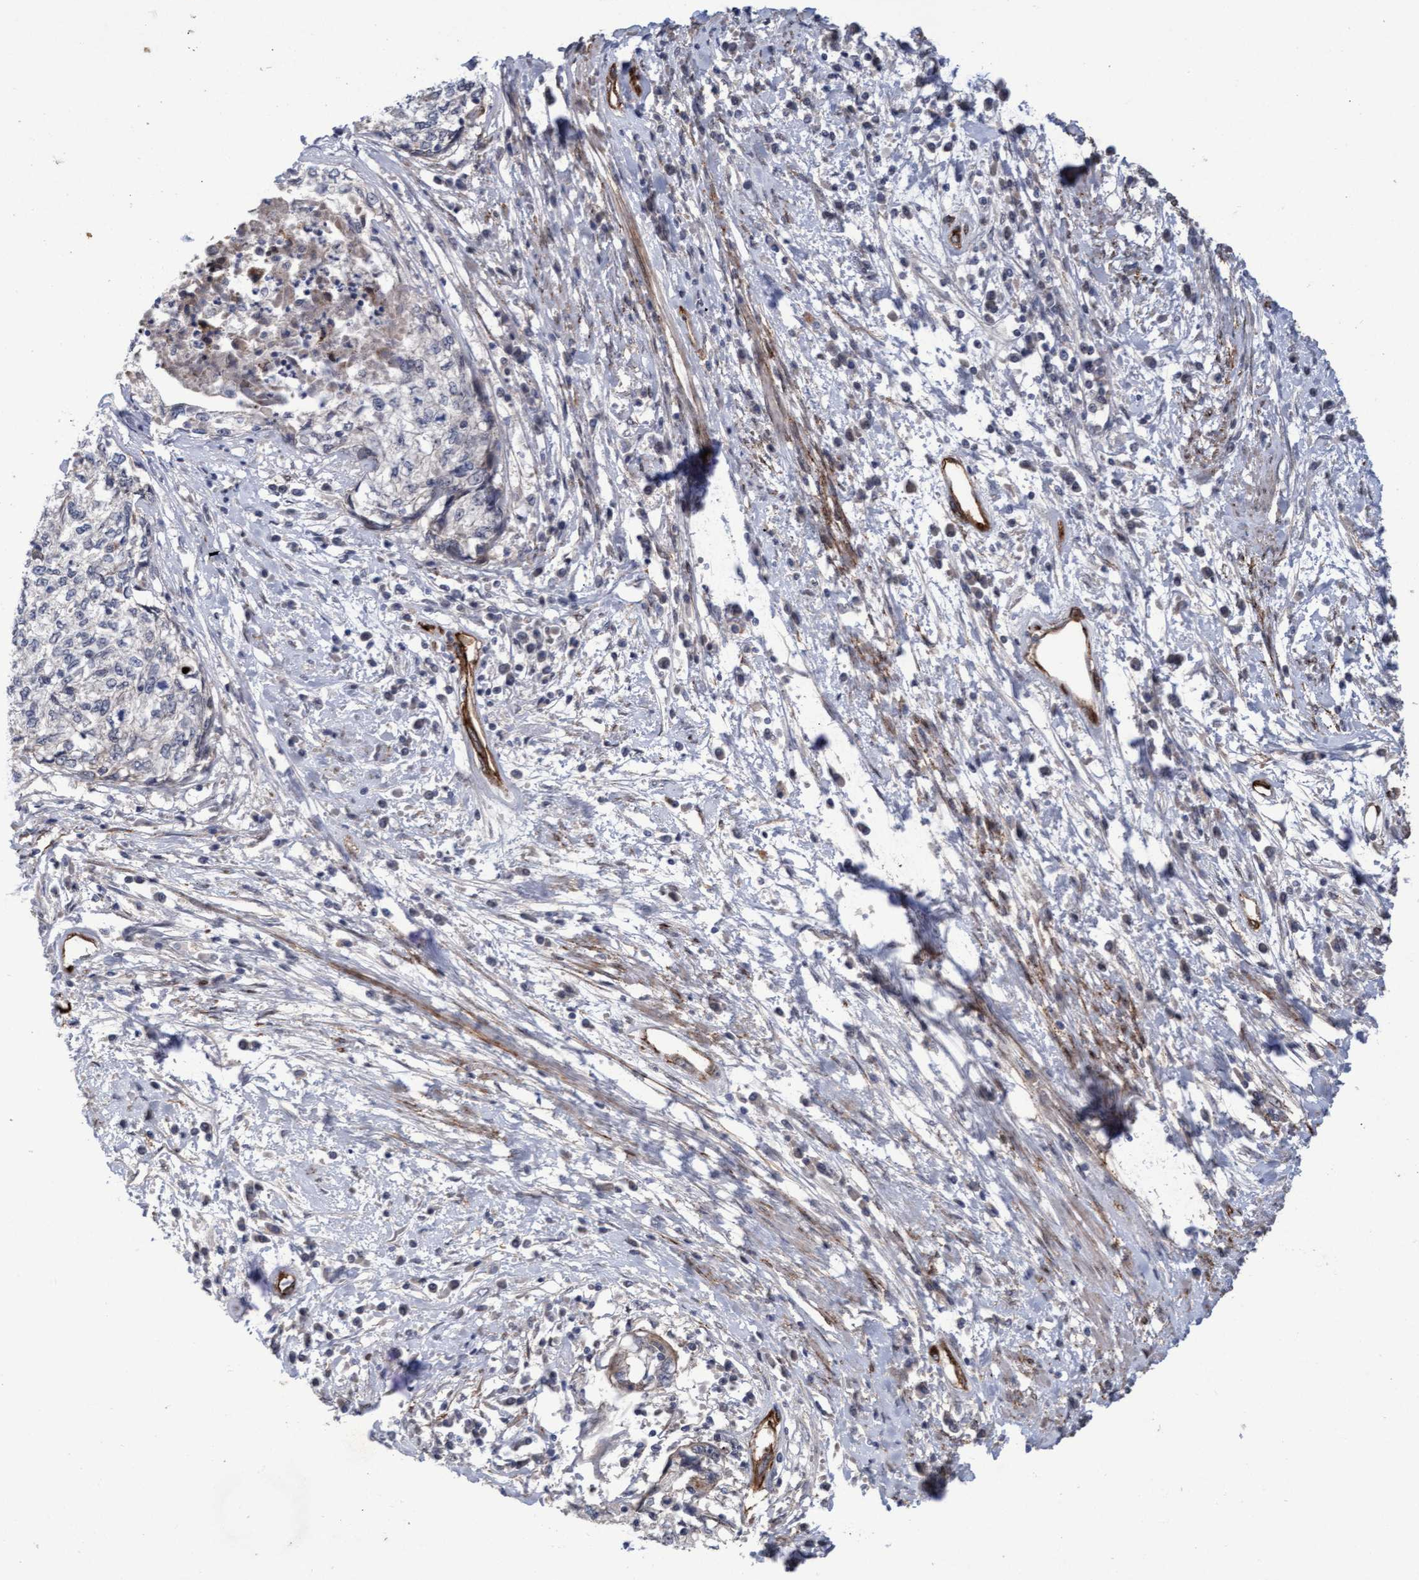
{"staining": {"intensity": "negative", "quantity": "none", "location": "none"}, "tissue": "cervical cancer", "cell_type": "Tumor cells", "image_type": "cancer", "snomed": [{"axis": "morphology", "description": "Squamous cell carcinoma, NOS"}, {"axis": "topography", "description": "Cervix"}], "caption": "Cervical cancer was stained to show a protein in brown. There is no significant expression in tumor cells.", "gene": "ZNF750", "patient": {"sex": "female", "age": 57}}